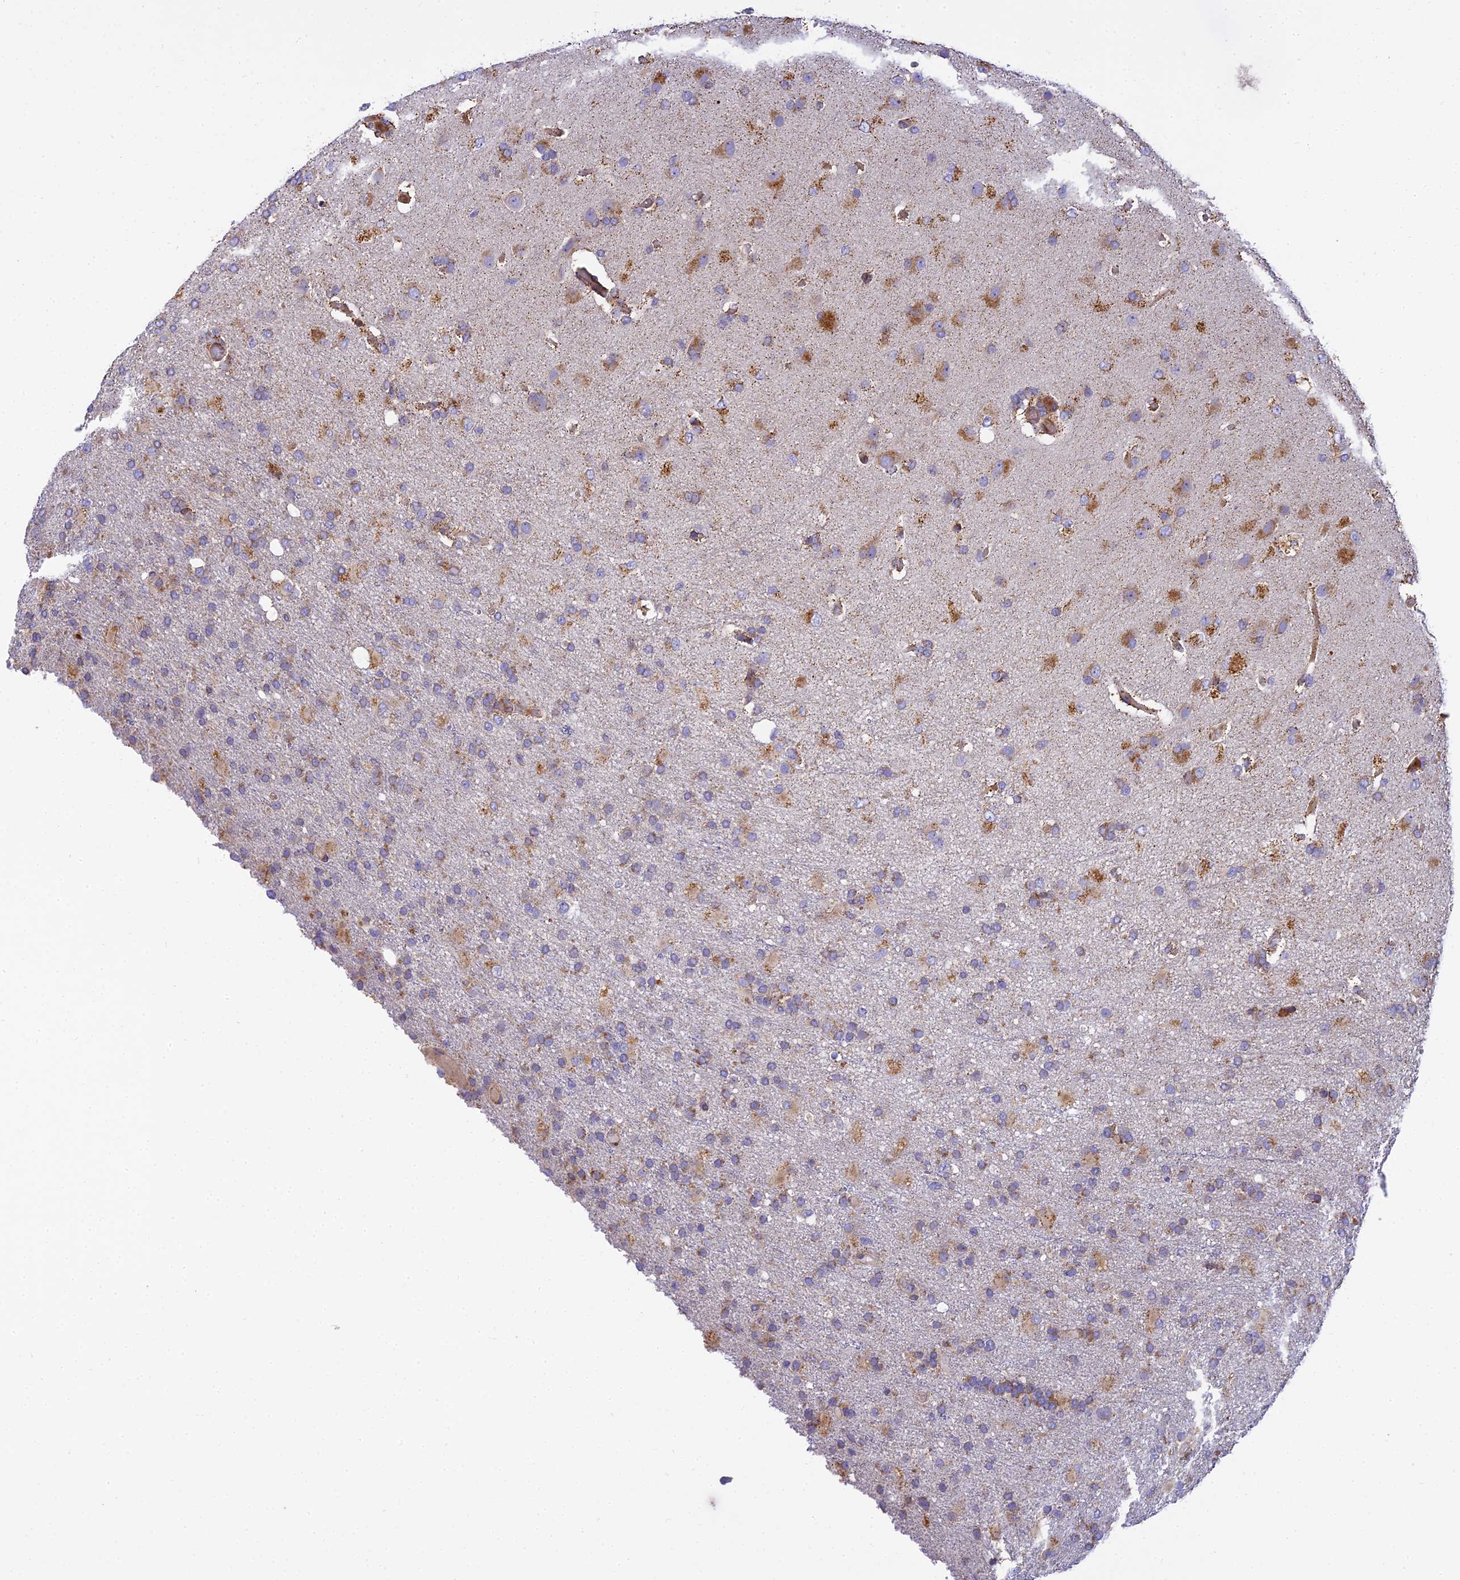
{"staining": {"intensity": "weak", "quantity": "25%-75%", "location": "cytoplasmic/membranous"}, "tissue": "glioma", "cell_type": "Tumor cells", "image_type": "cancer", "snomed": [{"axis": "morphology", "description": "Glioma, malignant, High grade"}, {"axis": "topography", "description": "Brain"}], "caption": "Weak cytoplasmic/membranous protein expression is appreciated in about 25%-75% of tumor cells in glioma. (brown staining indicates protein expression, while blue staining denotes nuclei).", "gene": "CLCN7", "patient": {"sex": "female", "age": 74}}